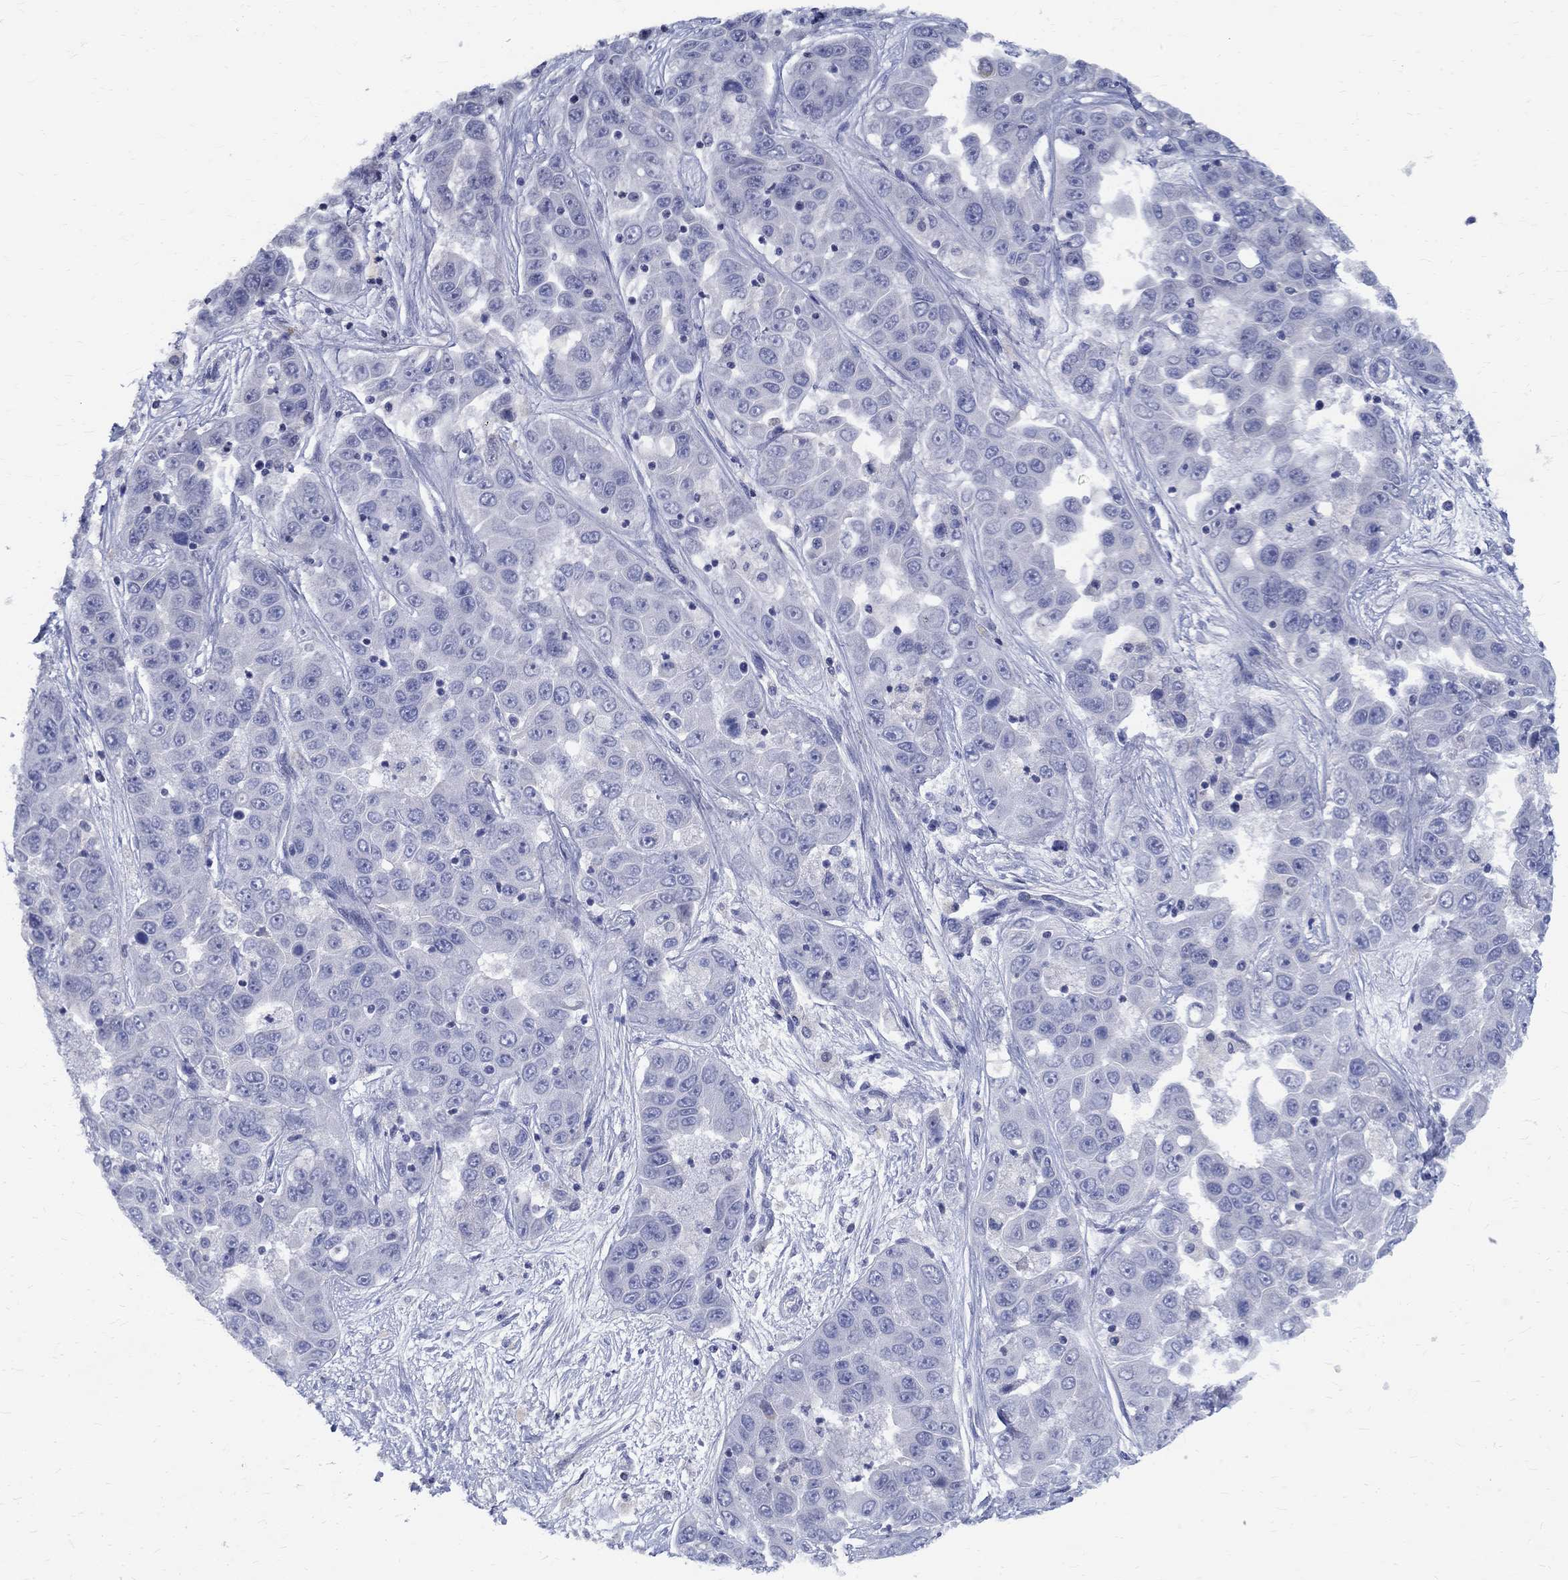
{"staining": {"intensity": "negative", "quantity": "none", "location": "none"}, "tissue": "liver cancer", "cell_type": "Tumor cells", "image_type": "cancer", "snomed": [{"axis": "morphology", "description": "Cholangiocarcinoma"}, {"axis": "topography", "description": "Liver"}], "caption": "The micrograph demonstrates no staining of tumor cells in liver cancer (cholangiocarcinoma).", "gene": "CETN1", "patient": {"sex": "female", "age": 52}}